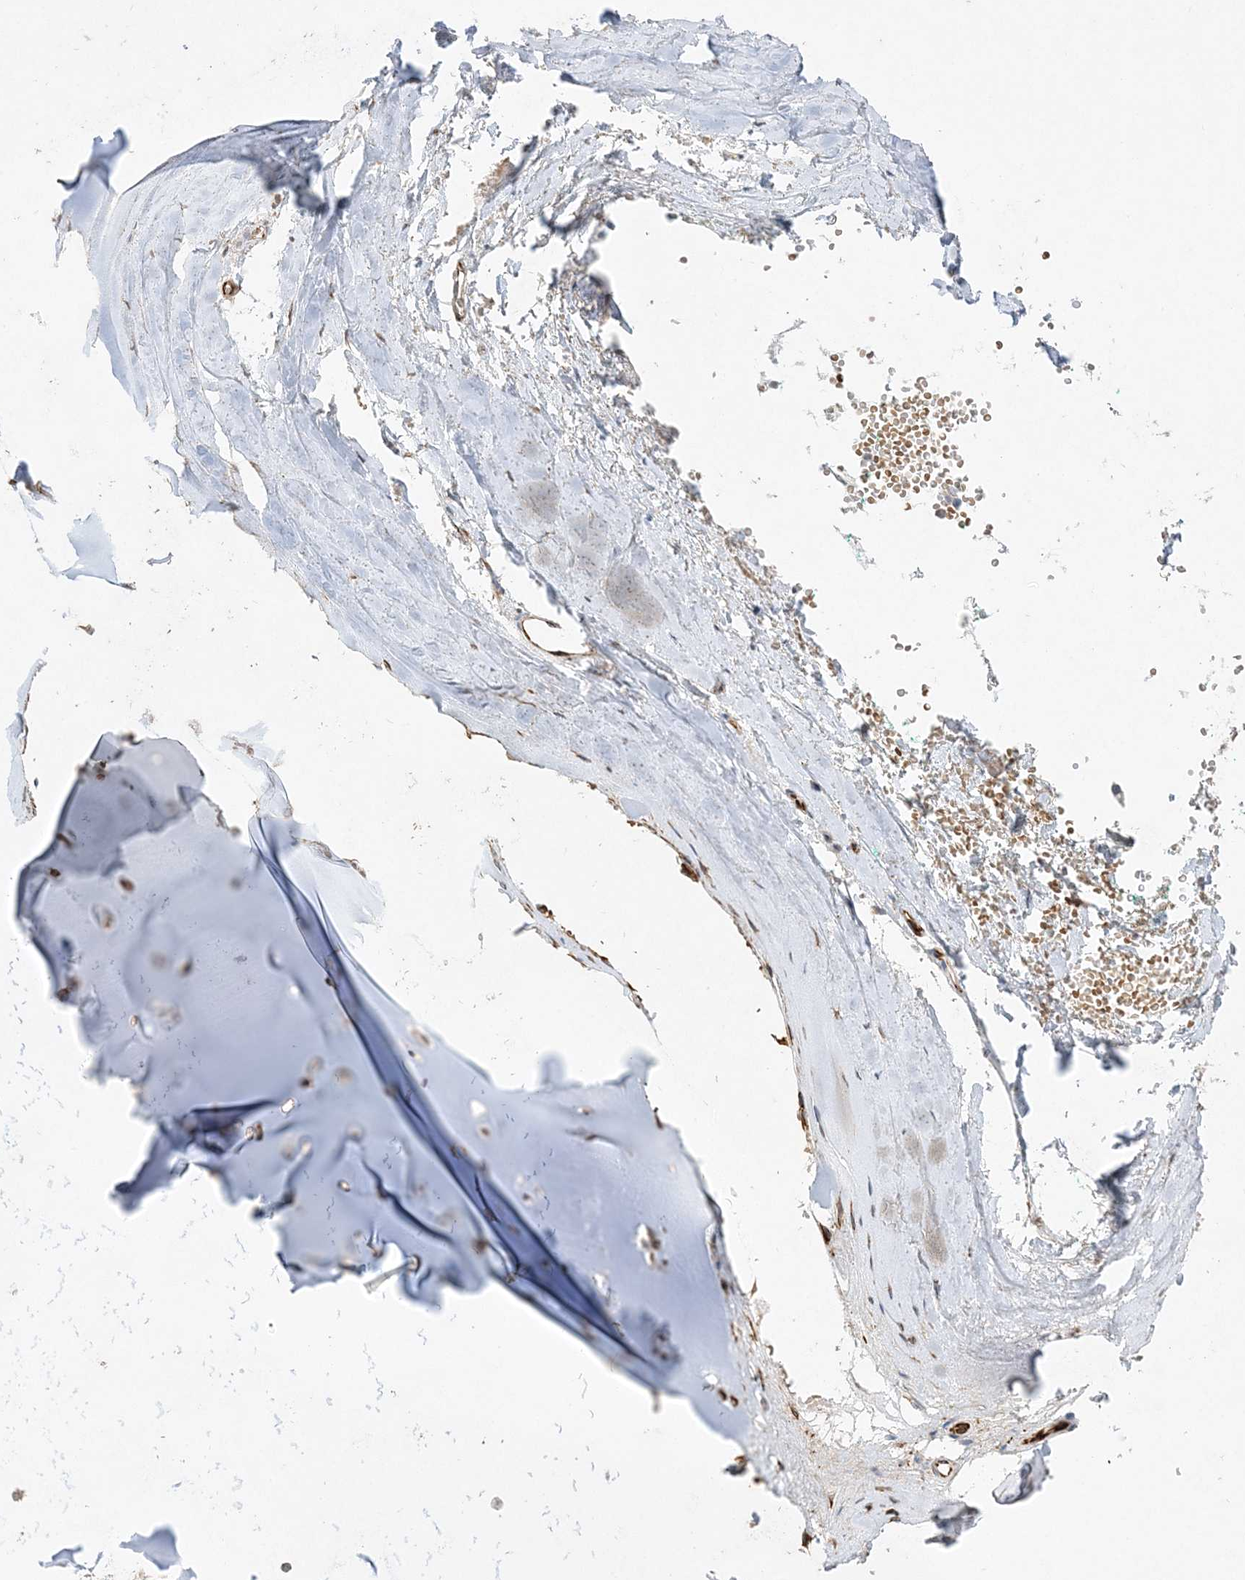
{"staining": {"intensity": "moderate", "quantity": "<25%", "location": "cytoplasmic/membranous"}, "tissue": "adipose tissue", "cell_type": "Adipocytes", "image_type": "normal", "snomed": [{"axis": "morphology", "description": "Normal tissue, NOS"}, {"axis": "morphology", "description": "Basal cell carcinoma"}, {"axis": "topography", "description": "Cartilage tissue"}, {"axis": "topography", "description": "Nasopharynx"}, {"axis": "topography", "description": "Oral tissue"}], "caption": "DAB immunohistochemical staining of normal adipose tissue displays moderate cytoplasmic/membranous protein staining in about <25% of adipocytes.", "gene": "INPP1", "patient": {"sex": "female", "age": 77}}